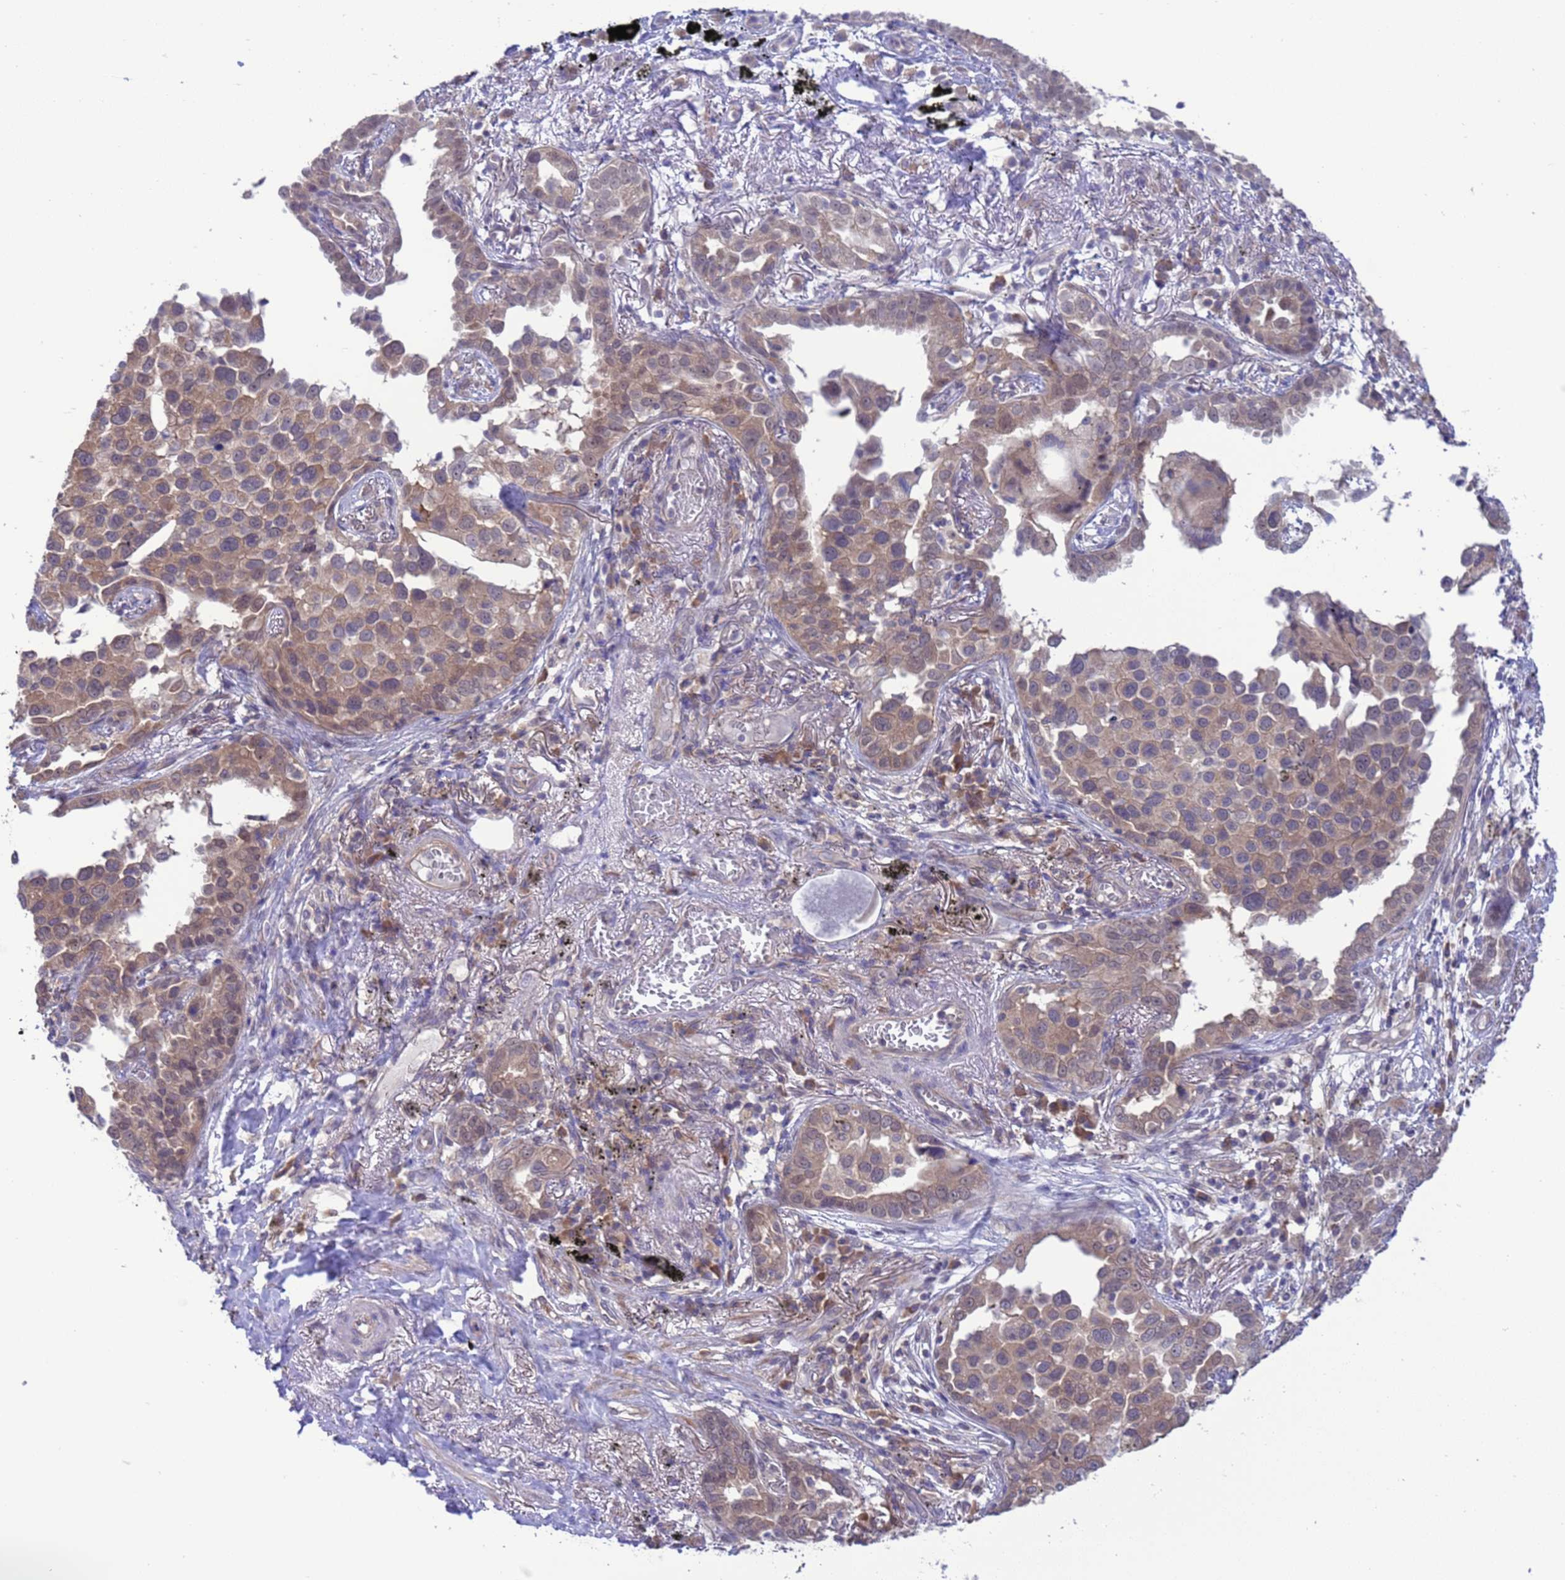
{"staining": {"intensity": "weak", "quantity": ">75%", "location": "cytoplasmic/membranous"}, "tissue": "lung cancer", "cell_type": "Tumor cells", "image_type": "cancer", "snomed": [{"axis": "morphology", "description": "Adenocarcinoma, NOS"}, {"axis": "topography", "description": "Lung"}], "caption": "DAB immunohistochemical staining of human adenocarcinoma (lung) displays weak cytoplasmic/membranous protein staining in approximately >75% of tumor cells.", "gene": "ZNF461", "patient": {"sex": "male", "age": 67}}